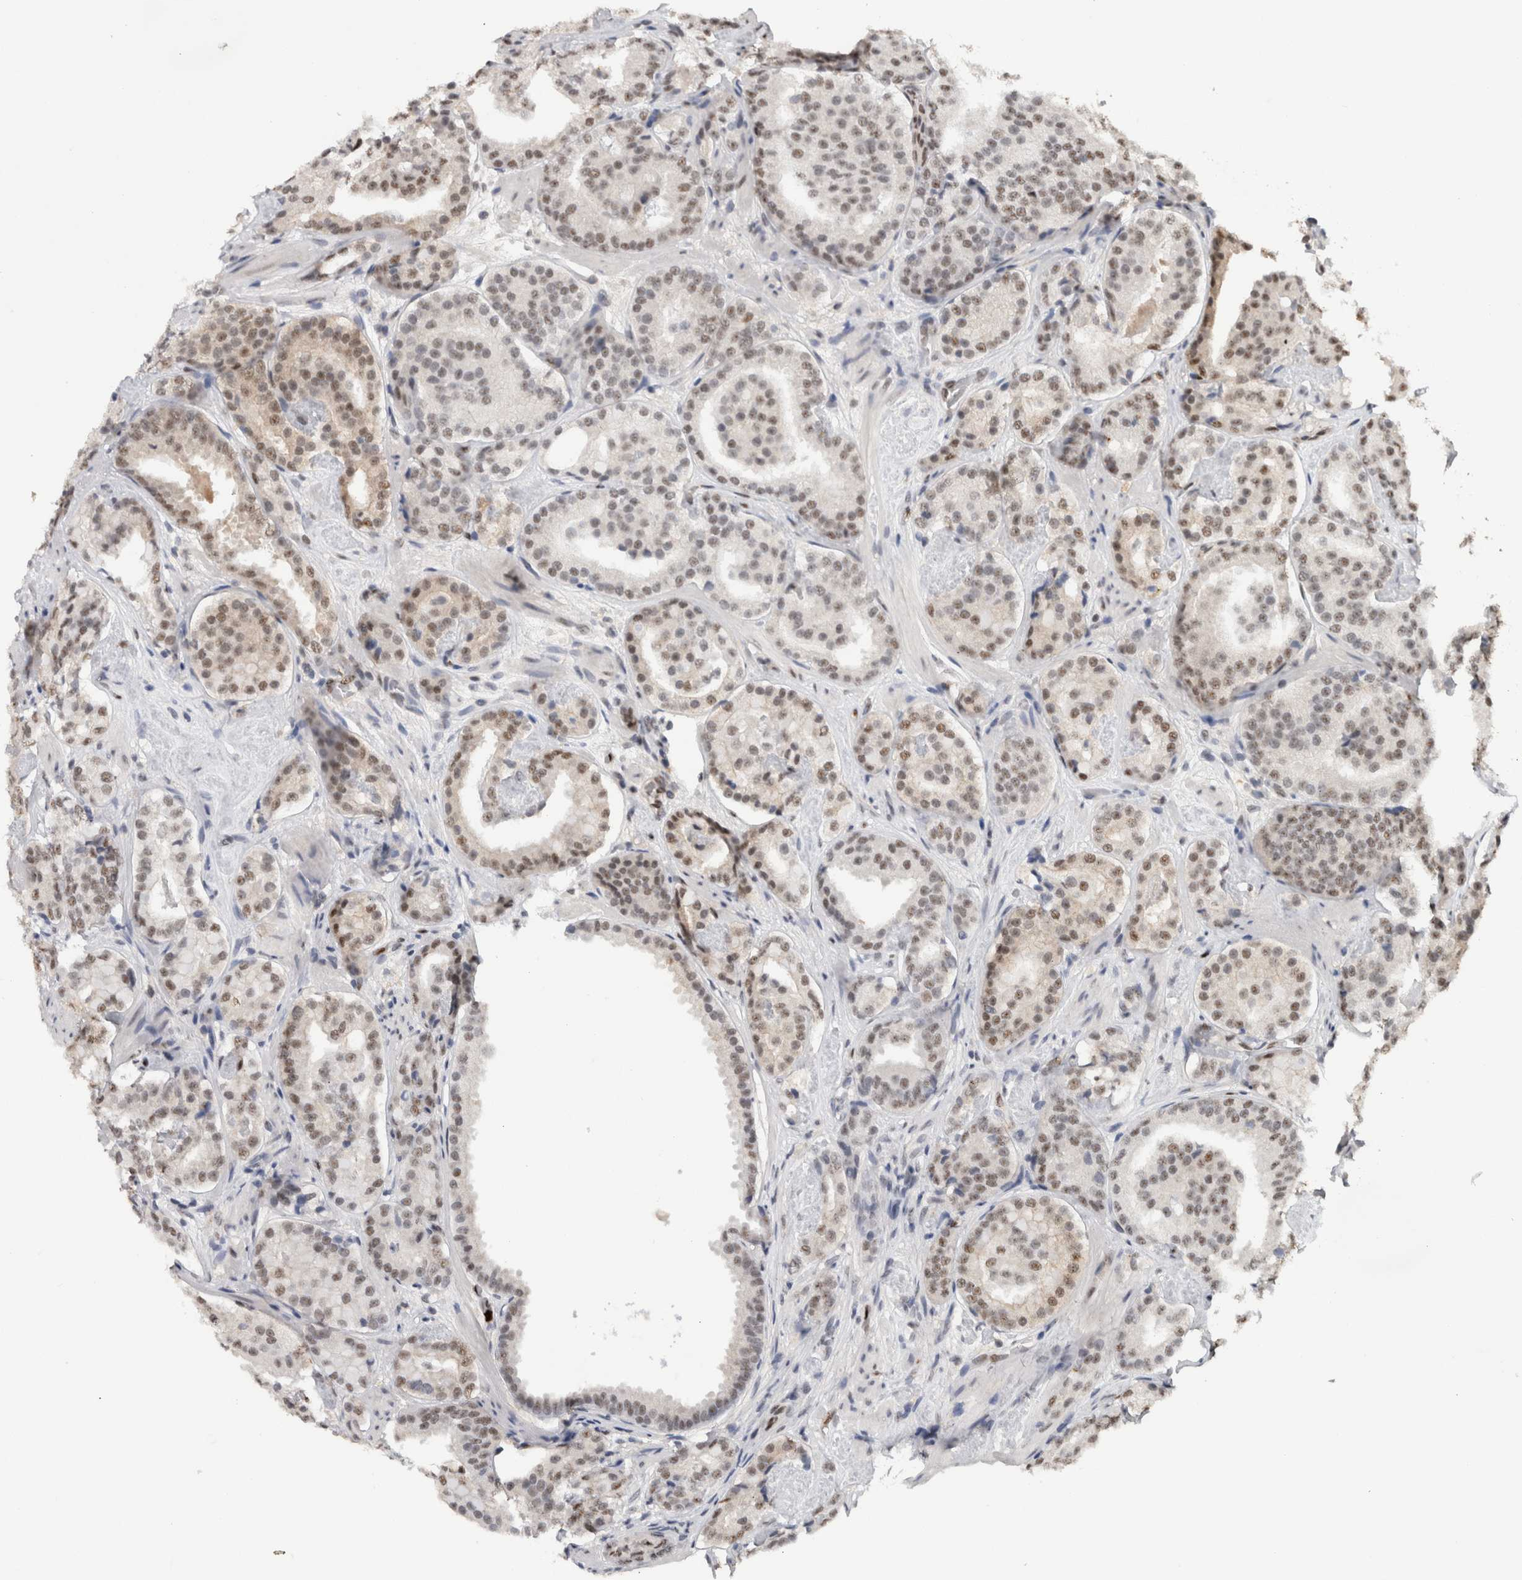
{"staining": {"intensity": "weak", "quantity": ">75%", "location": "nuclear"}, "tissue": "prostate cancer", "cell_type": "Tumor cells", "image_type": "cancer", "snomed": [{"axis": "morphology", "description": "Adenocarcinoma, Low grade"}, {"axis": "topography", "description": "Prostate"}], "caption": "An image of prostate low-grade adenocarcinoma stained for a protein demonstrates weak nuclear brown staining in tumor cells.", "gene": "RPS6KA2", "patient": {"sex": "male", "age": 69}}